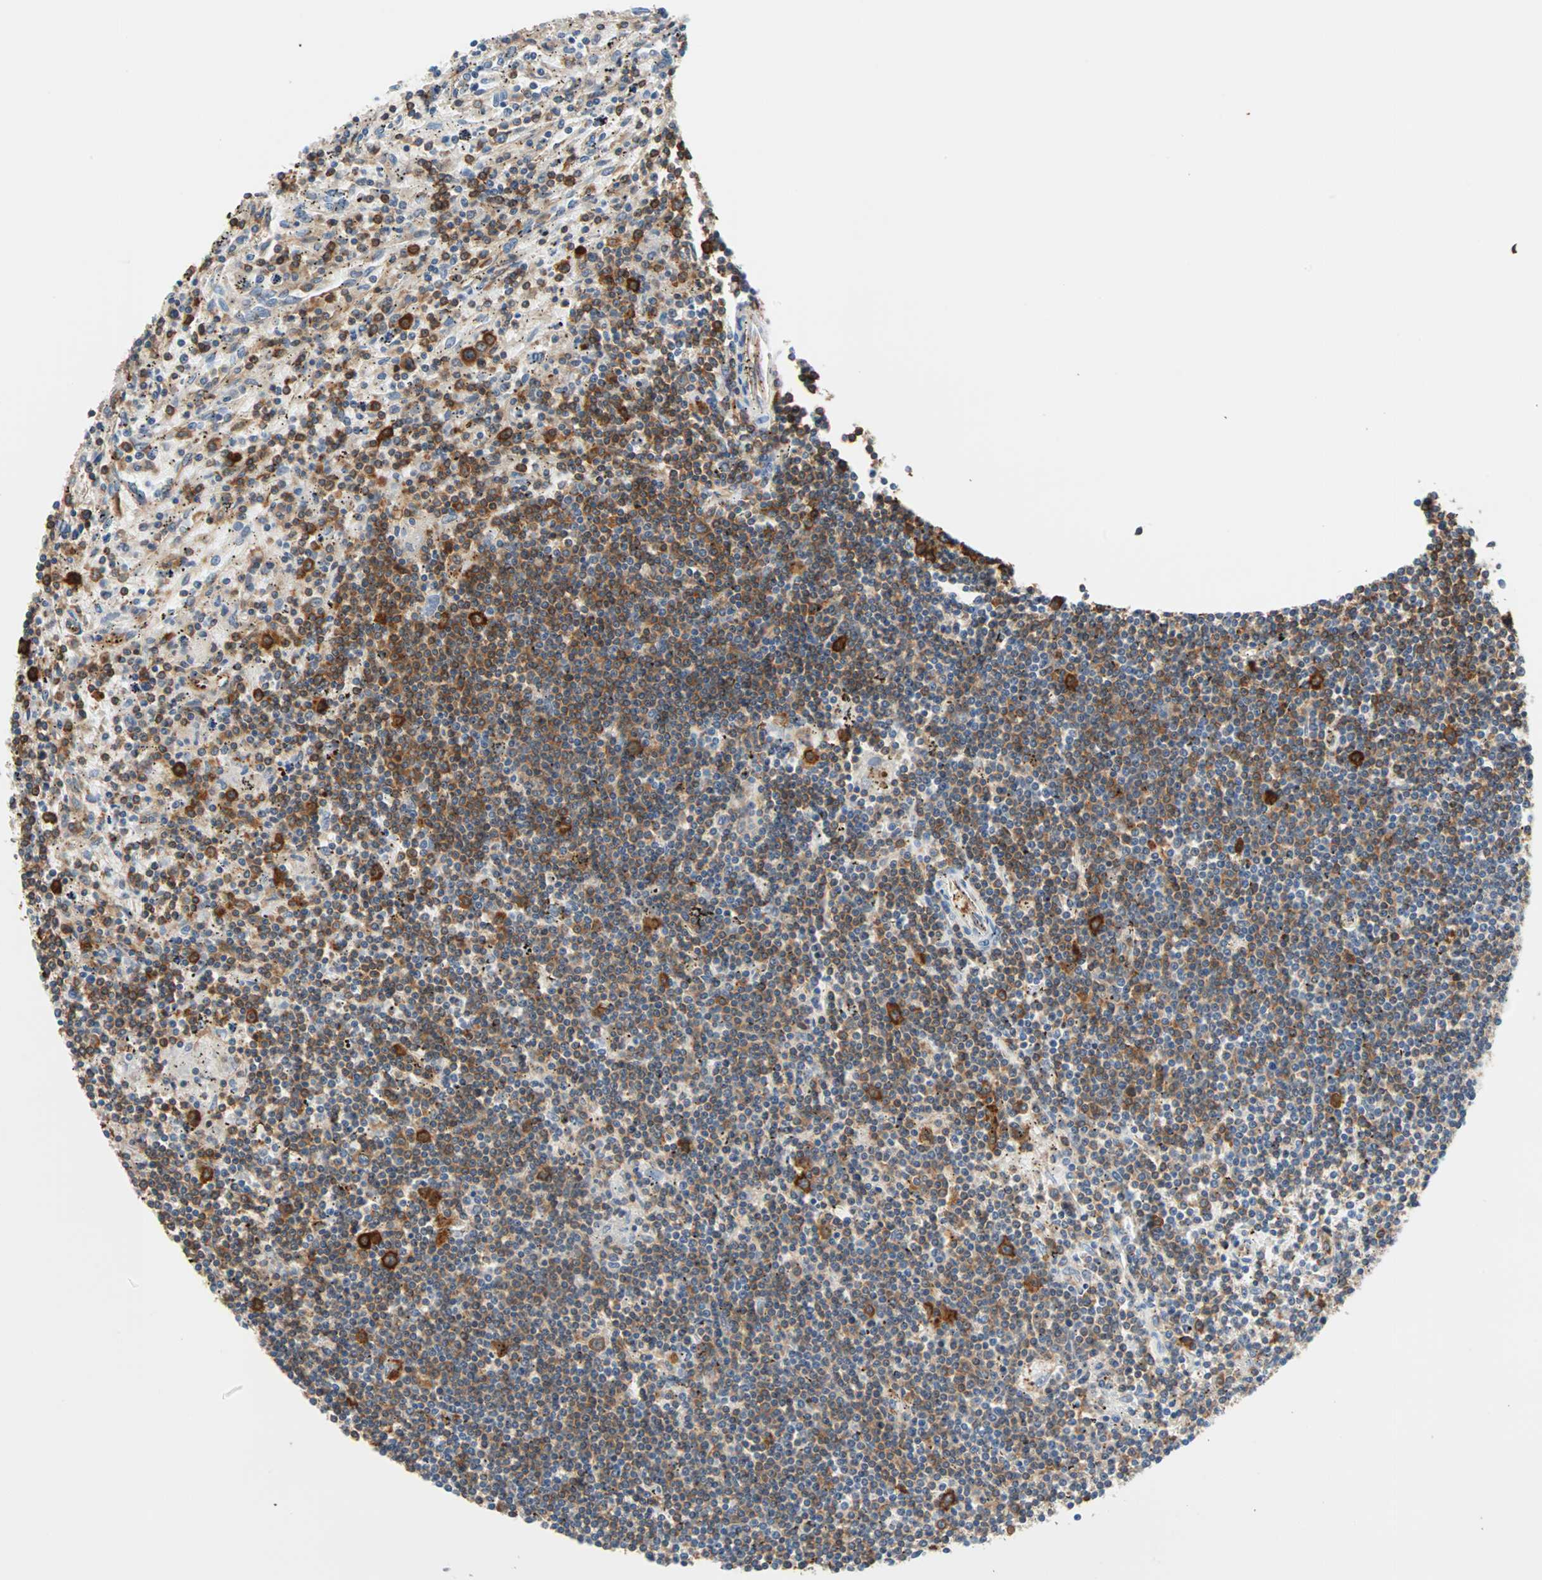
{"staining": {"intensity": "moderate", "quantity": "25%-75%", "location": "cytoplasmic/membranous"}, "tissue": "lymphoma", "cell_type": "Tumor cells", "image_type": "cancer", "snomed": [{"axis": "morphology", "description": "Malignant lymphoma, non-Hodgkin's type, Low grade"}, {"axis": "topography", "description": "Spleen"}], "caption": "A histopathology image showing moderate cytoplasmic/membranous positivity in about 25%-75% of tumor cells in lymphoma, as visualized by brown immunohistochemical staining.", "gene": "EEF2", "patient": {"sex": "male", "age": 76}}